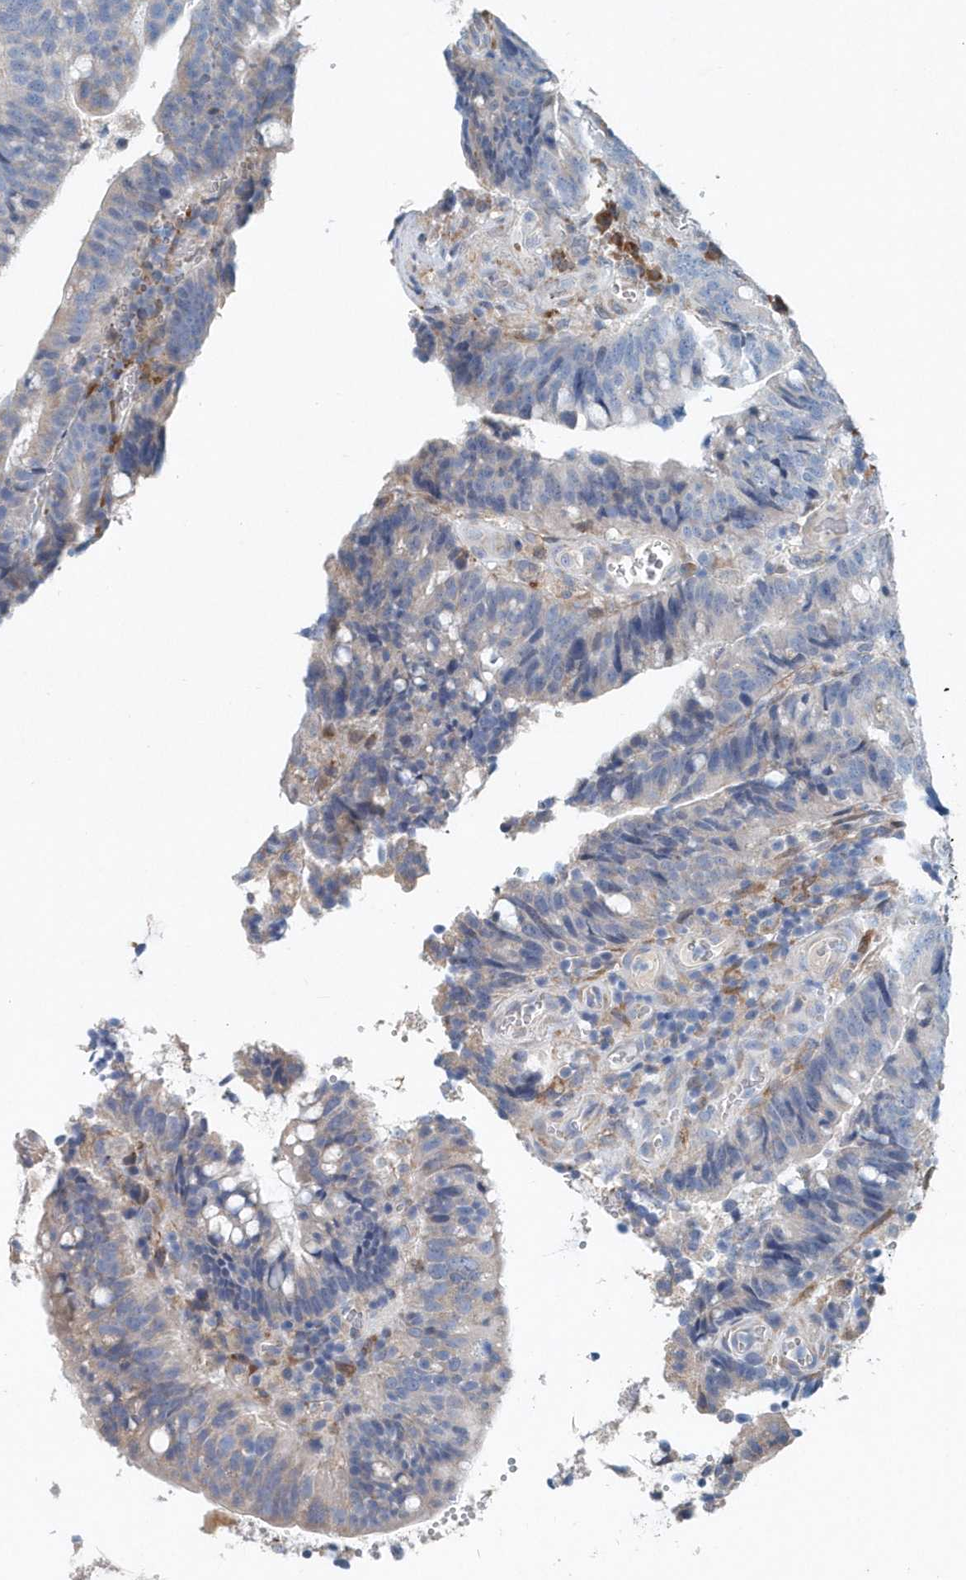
{"staining": {"intensity": "negative", "quantity": "none", "location": "none"}, "tissue": "colorectal cancer", "cell_type": "Tumor cells", "image_type": "cancer", "snomed": [{"axis": "morphology", "description": "Adenocarcinoma, NOS"}, {"axis": "topography", "description": "Colon"}], "caption": "High magnification brightfield microscopy of colorectal cancer (adenocarcinoma) stained with DAB (3,3'-diaminobenzidine) (brown) and counterstained with hematoxylin (blue): tumor cells show no significant positivity. (Stains: DAB (3,3'-diaminobenzidine) immunohistochemistry (IHC) with hematoxylin counter stain, Microscopy: brightfield microscopy at high magnification).", "gene": "PFN2", "patient": {"sex": "female", "age": 66}}